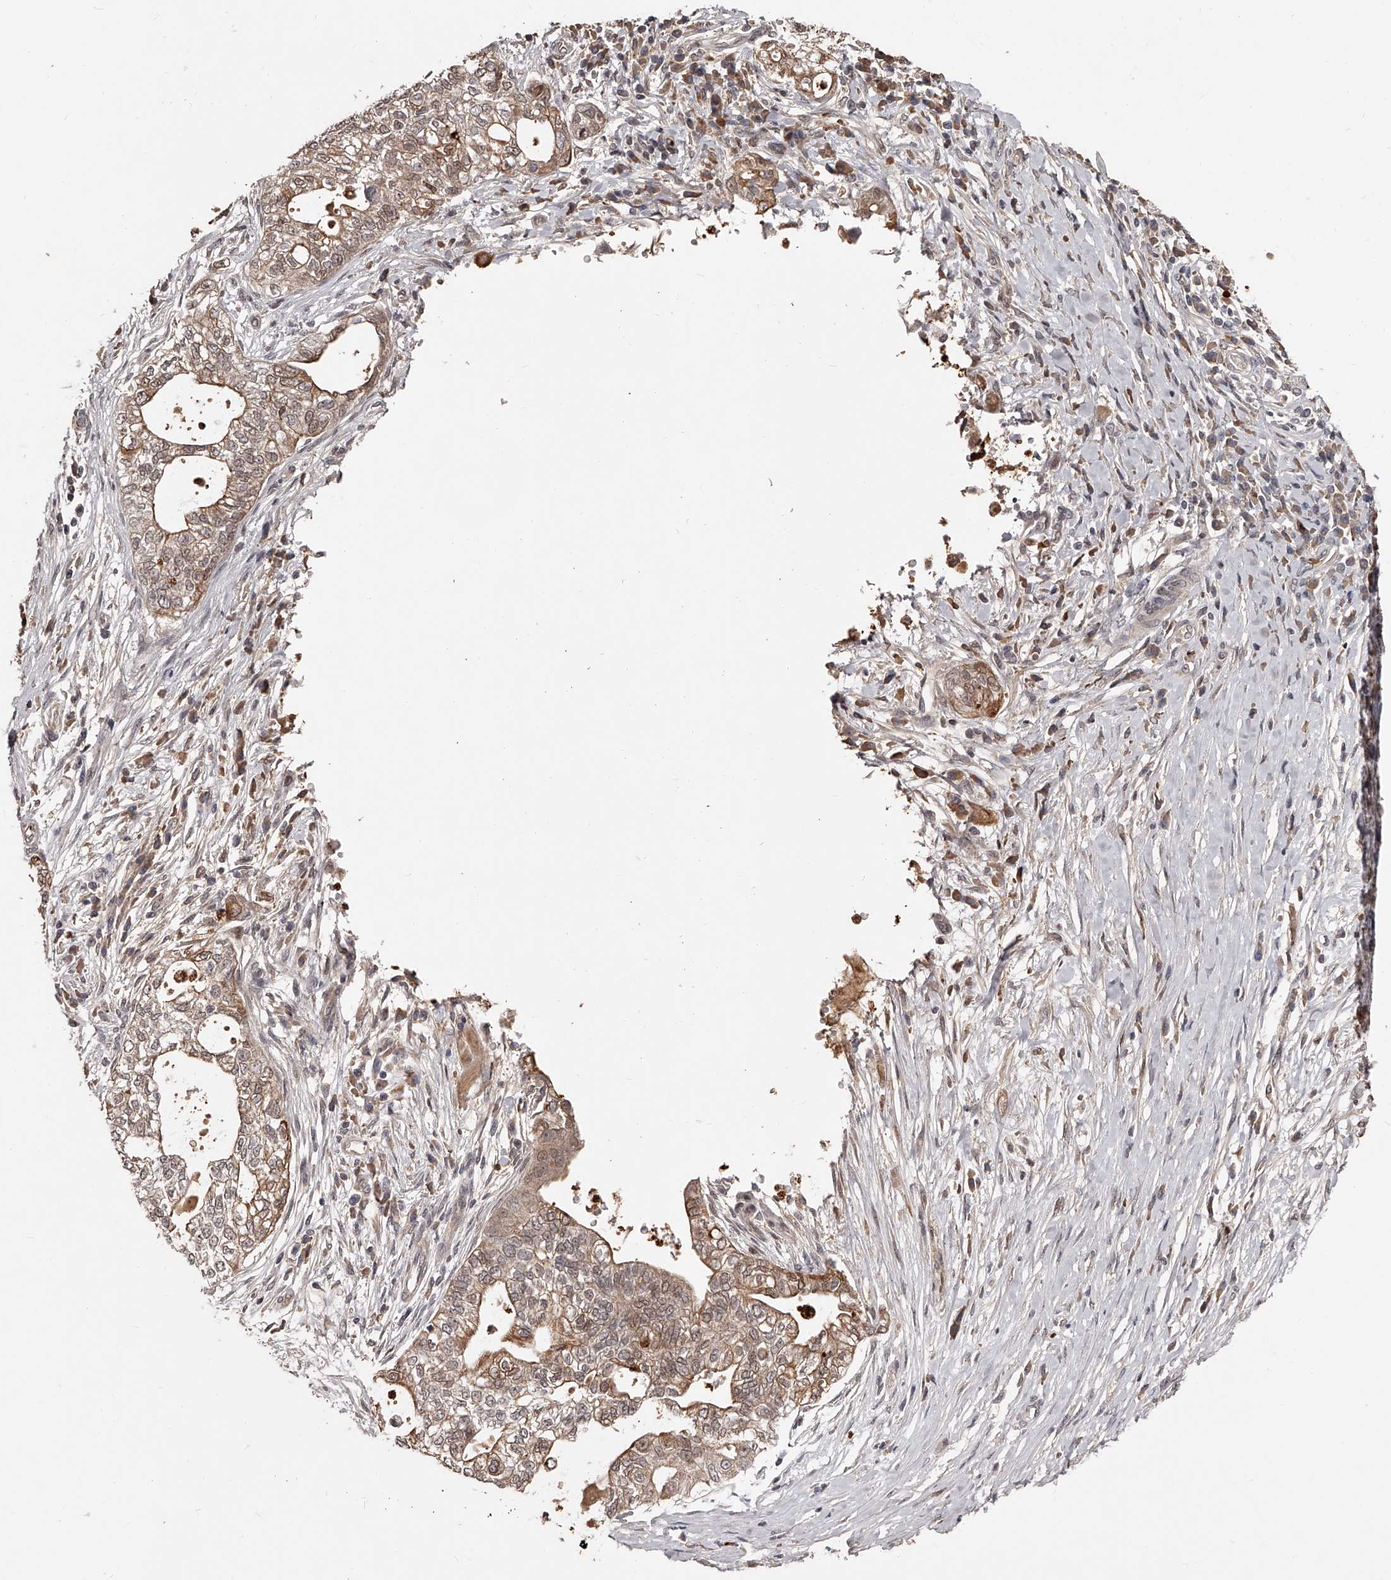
{"staining": {"intensity": "moderate", "quantity": "25%-75%", "location": "cytoplasmic/membranous,nuclear"}, "tissue": "pancreatic cancer", "cell_type": "Tumor cells", "image_type": "cancer", "snomed": [{"axis": "morphology", "description": "Adenocarcinoma, NOS"}, {"axis": "topography", "description": "Pancreas"}], "caption": "Immunohistochemical staining of human pancreatic adenocarcinoma exhibits medium levels of moderate cytoplasmic/membranous and nuclear positivity in approximately 25%-75% of tumor cells.", "gene": "URGCP", "patient": {"sex": "male", "age": 72}}